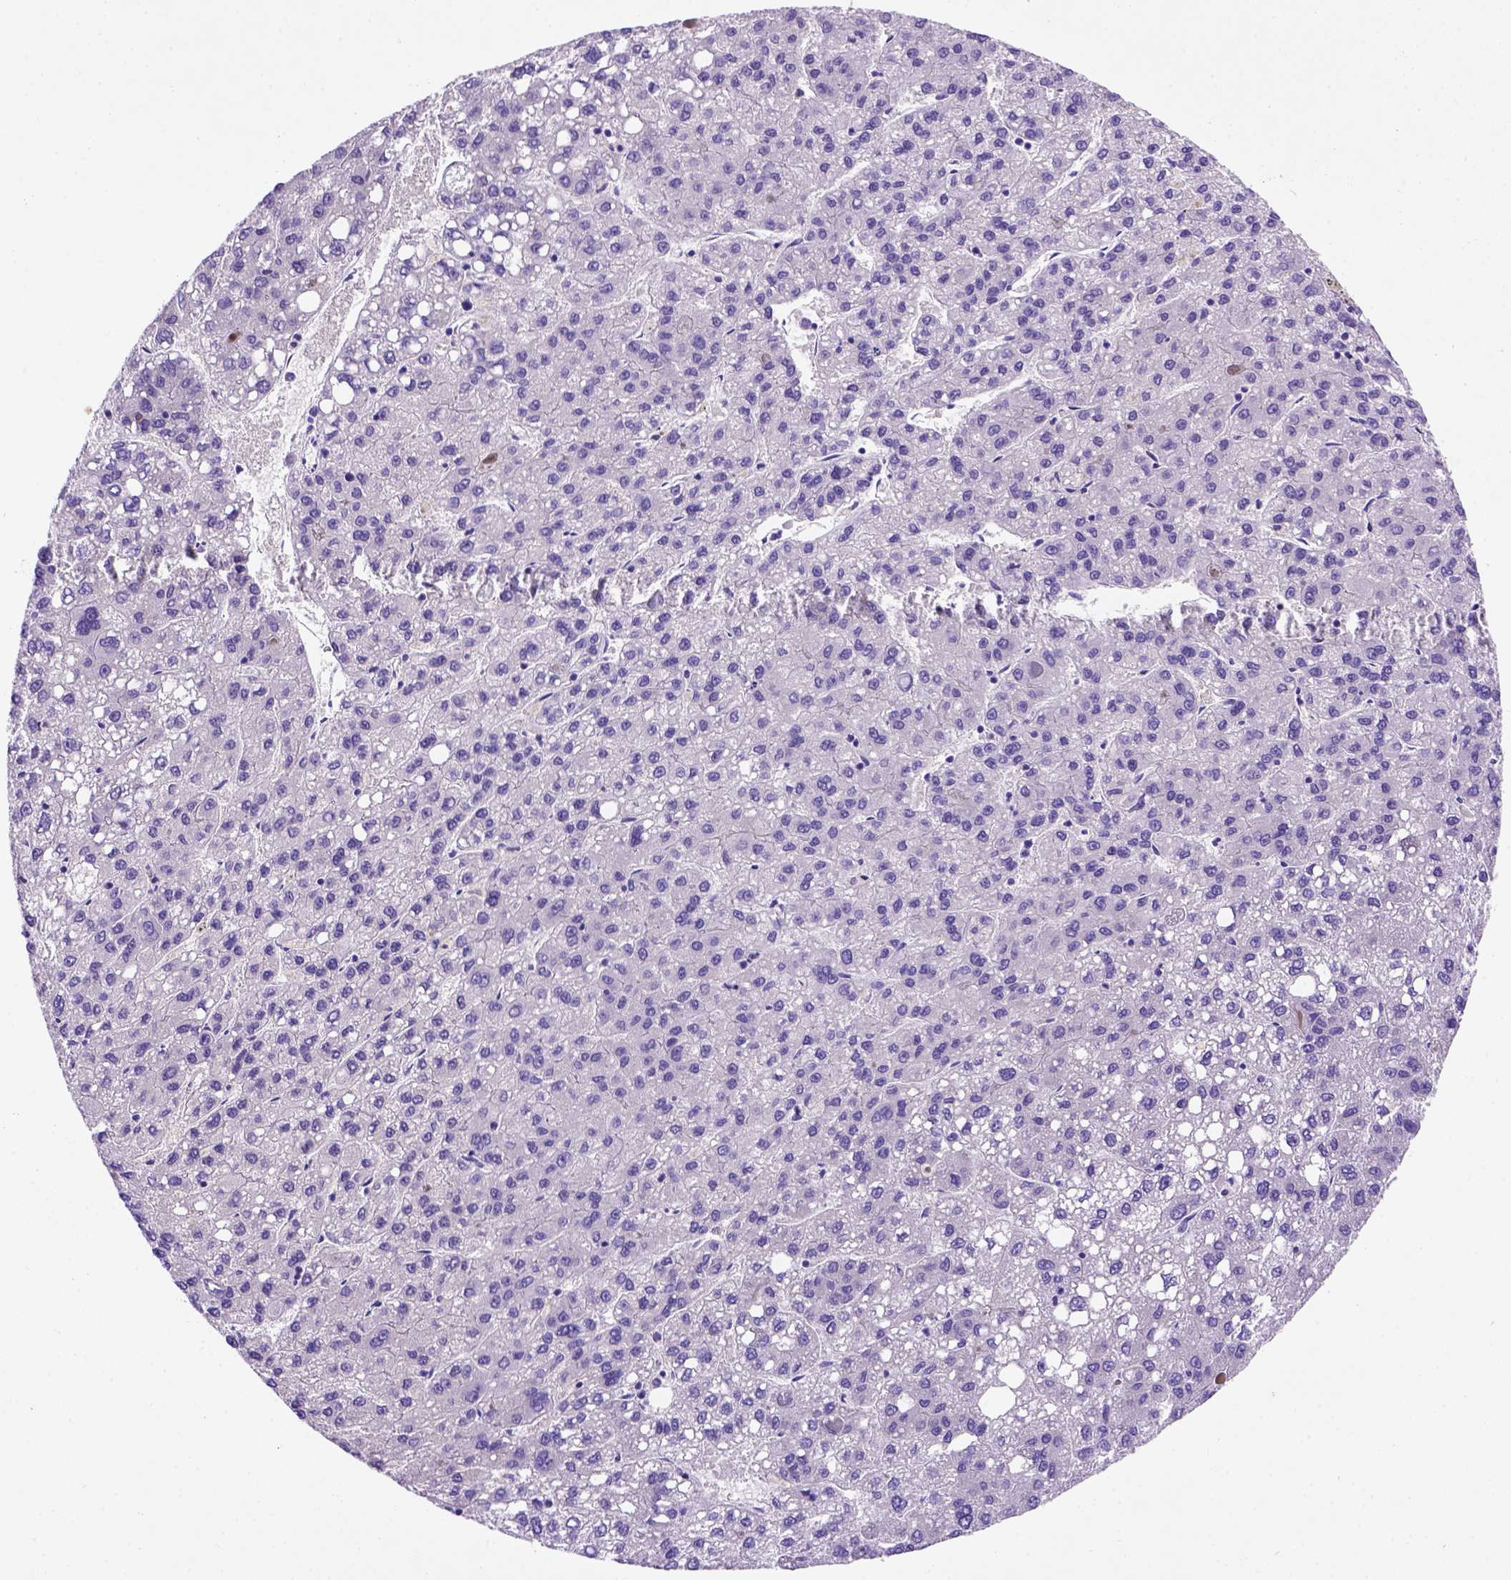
{"staining": {"intensity": "negative", "quantity": "none", "location": "none"}, "tissue": "liver cancer", "cell_type": "Tumor cells", "image_type": "cancer", "snomed": [{"axis": "morphology", "description": "Carcinoma, Hepatocellular, NOS"}, {"axis": "topography", "description": "Liver"}], "caption": "IHC of human liver cancer (hepatocellular carcinoma) displays no positivity in tumor cells.", "gene": "FAM81B", "patient": {"sex": "female", "age": 82}}